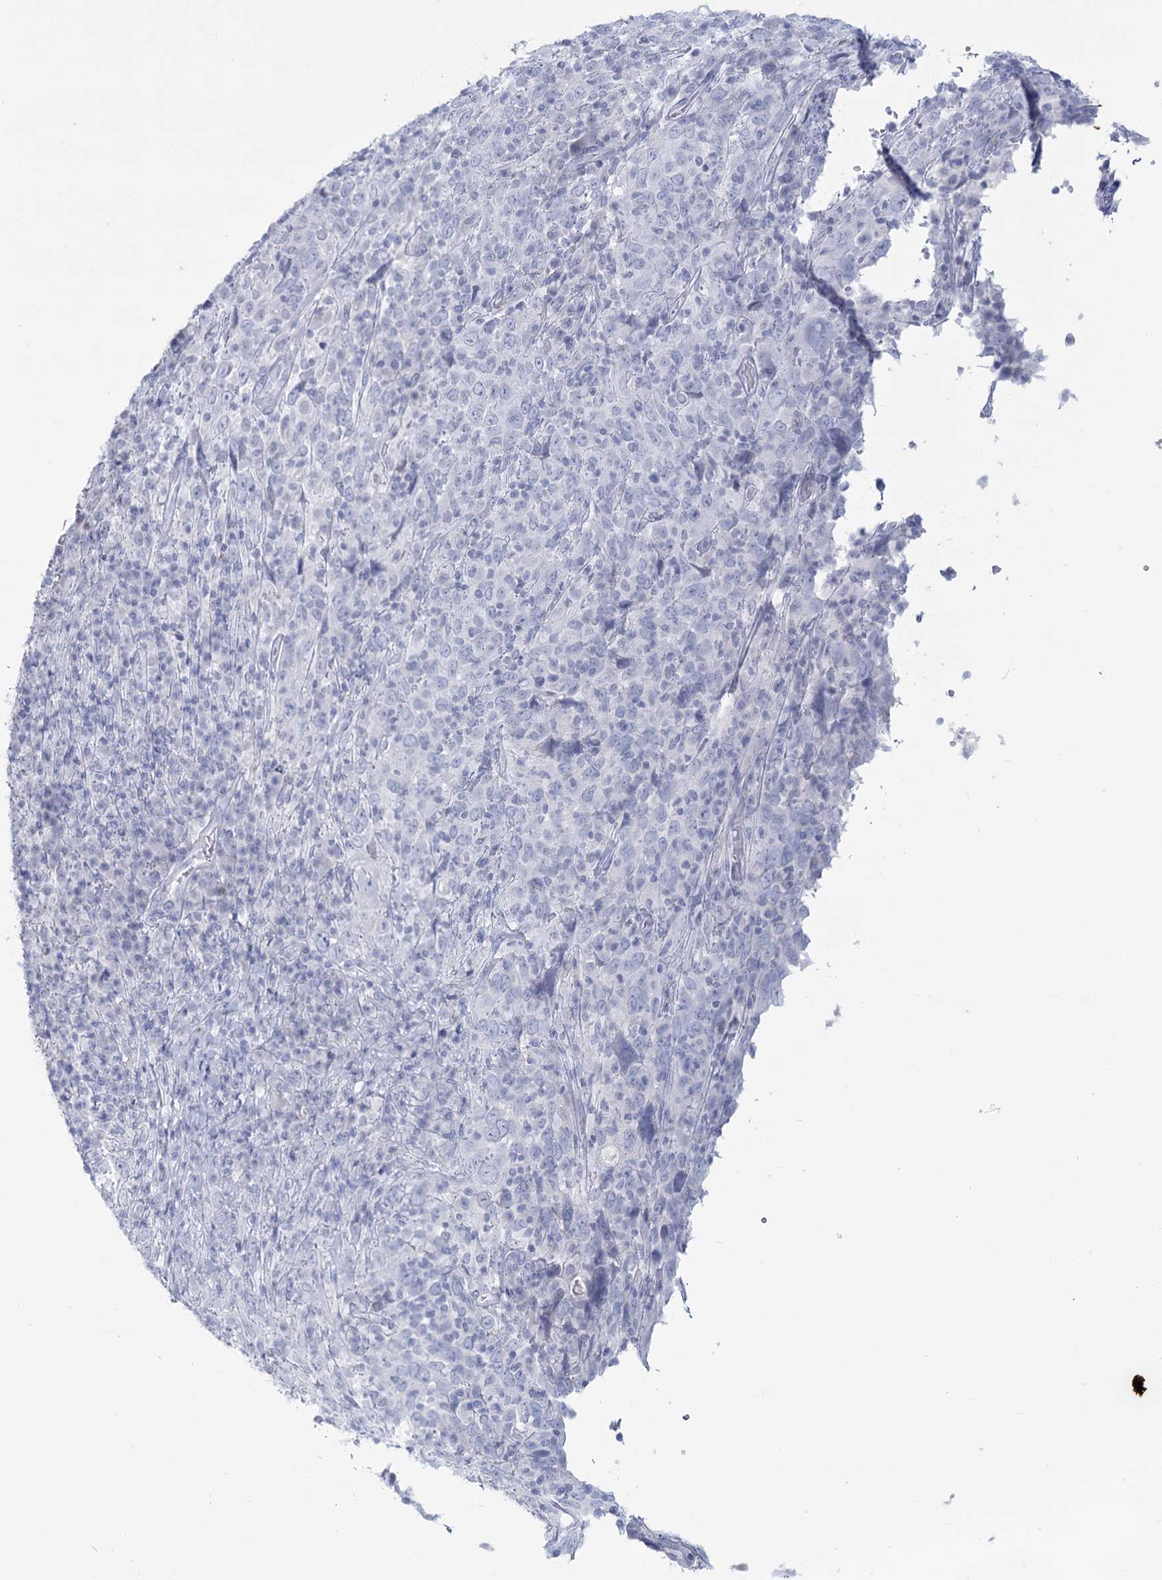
{"staining": {"intensity": "negative", "quantity": "none", "location": "none"}, "tissue": "cervical cancer", "cell_type": "Tumor cells", "image_type": "cancer", "snomed": [{"axis": "morphology", "description": "Squamous cell carcinoma, NOS"}, {"axis": "topography", "description": "Cervix"}], "caption": "DAB immunohistochemical staining of human cervical cancer (squamous cell carcinoma) shows no significant expression in tumor cells. (Stains: DAB (3,3'-diaminobenzidine) immunohistochemistry (IHC) with hematoxylin counter stain, Microscopy: brightfield microscopy at high magnification).", "gene": "SLC6A19", "patient": {"sex": "female", "age": 46}}